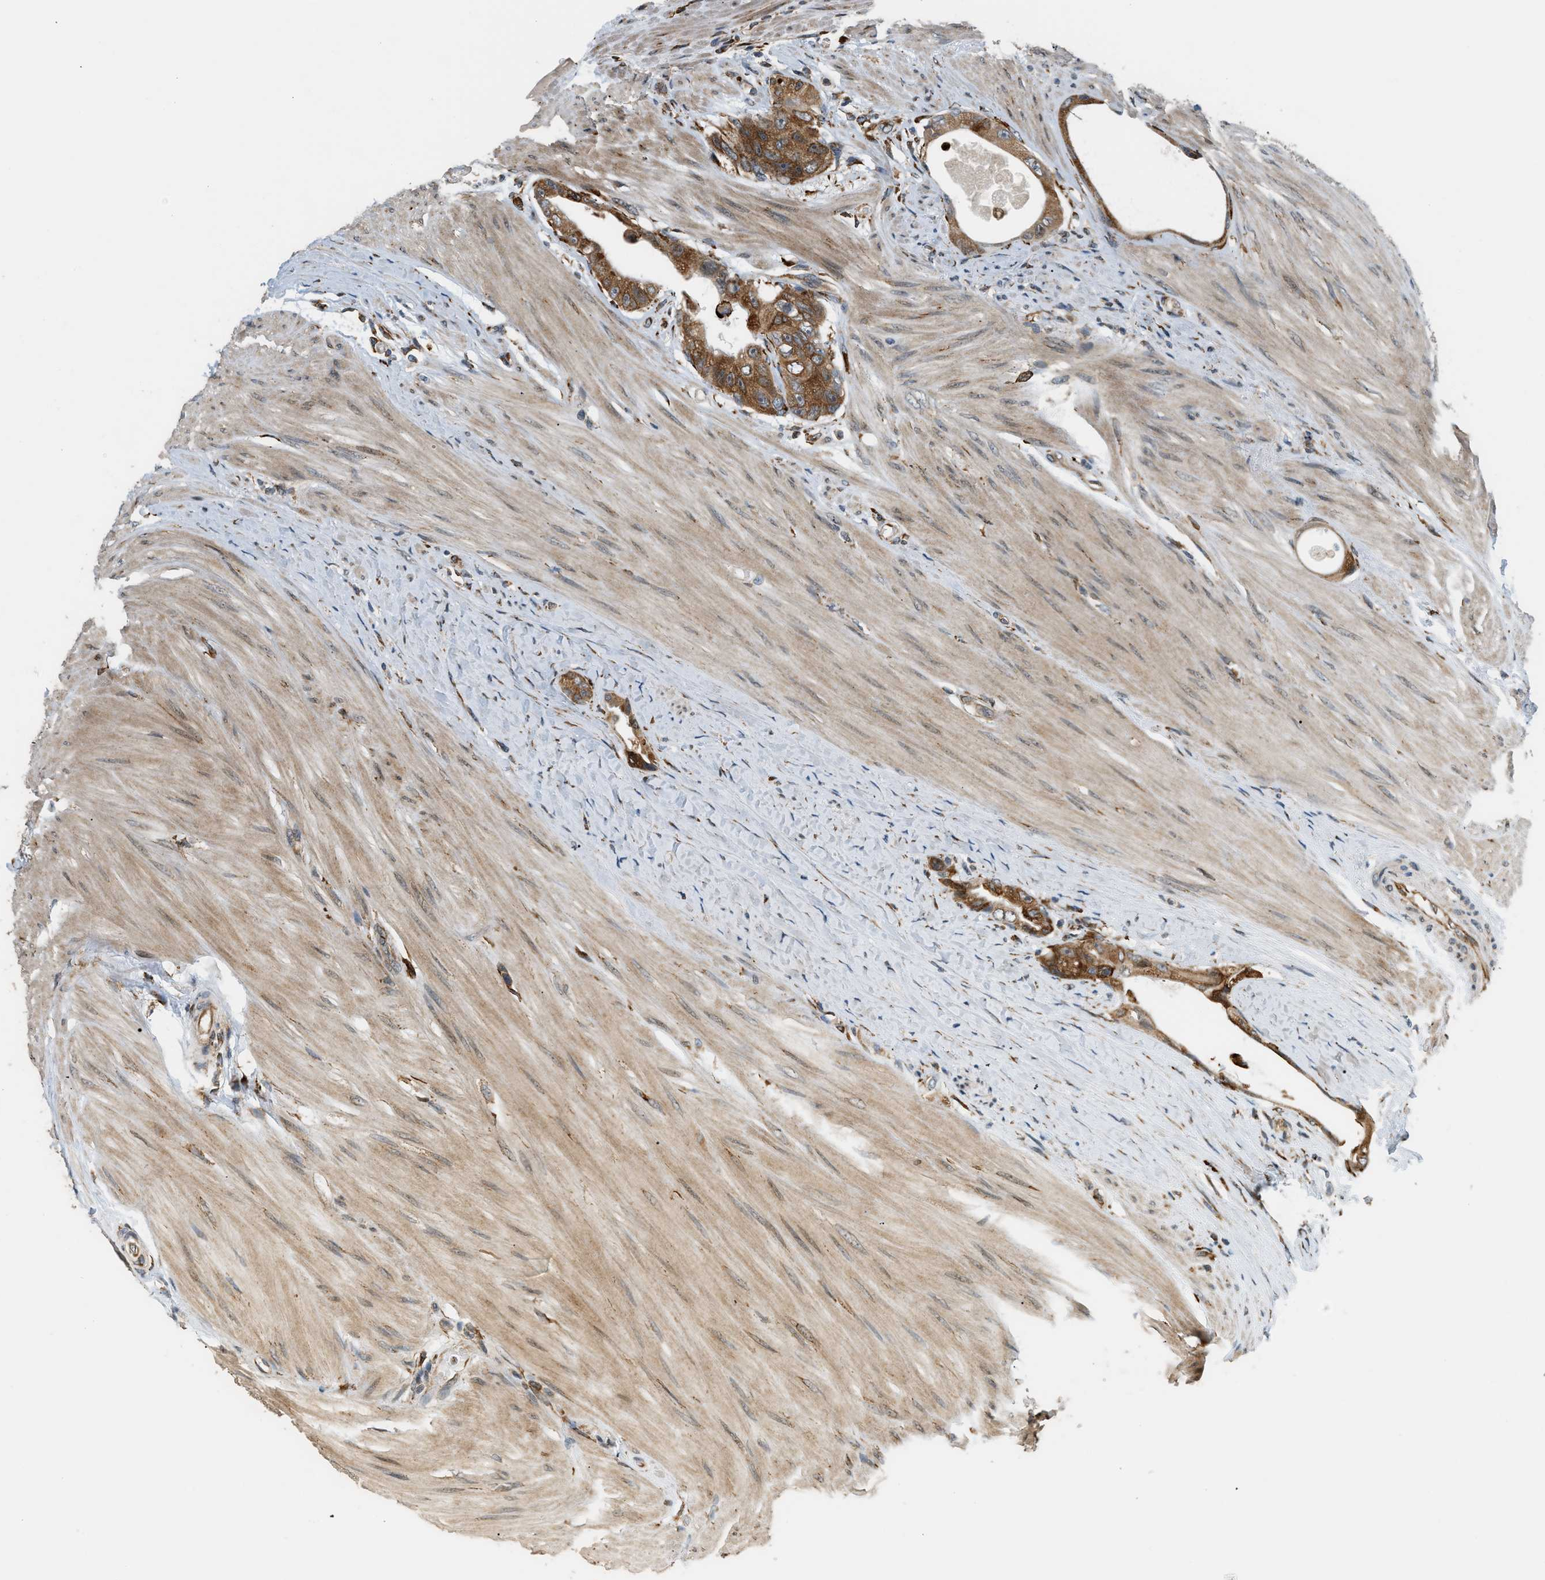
{"staining": {"intensity": "strong", "quantity": ">75%", "location": "cytoplasmic/membranous"}, "tissue": "colorectal cancer", "cell_type": "Tumor cells", "image_type": "cancer", "snomed": [{"axis": "morphology", "description": "Adenocarcinoma, NOS"}, {"axis": "topography", "description": "Rectum"}], "caption": "A brown stain highlights strong cytoplasmic/membranous expression of a protein in colorectal cancer tumor cells.", "gene": "SEMA4D", "patient": {"sex": "male", "age": 51}}